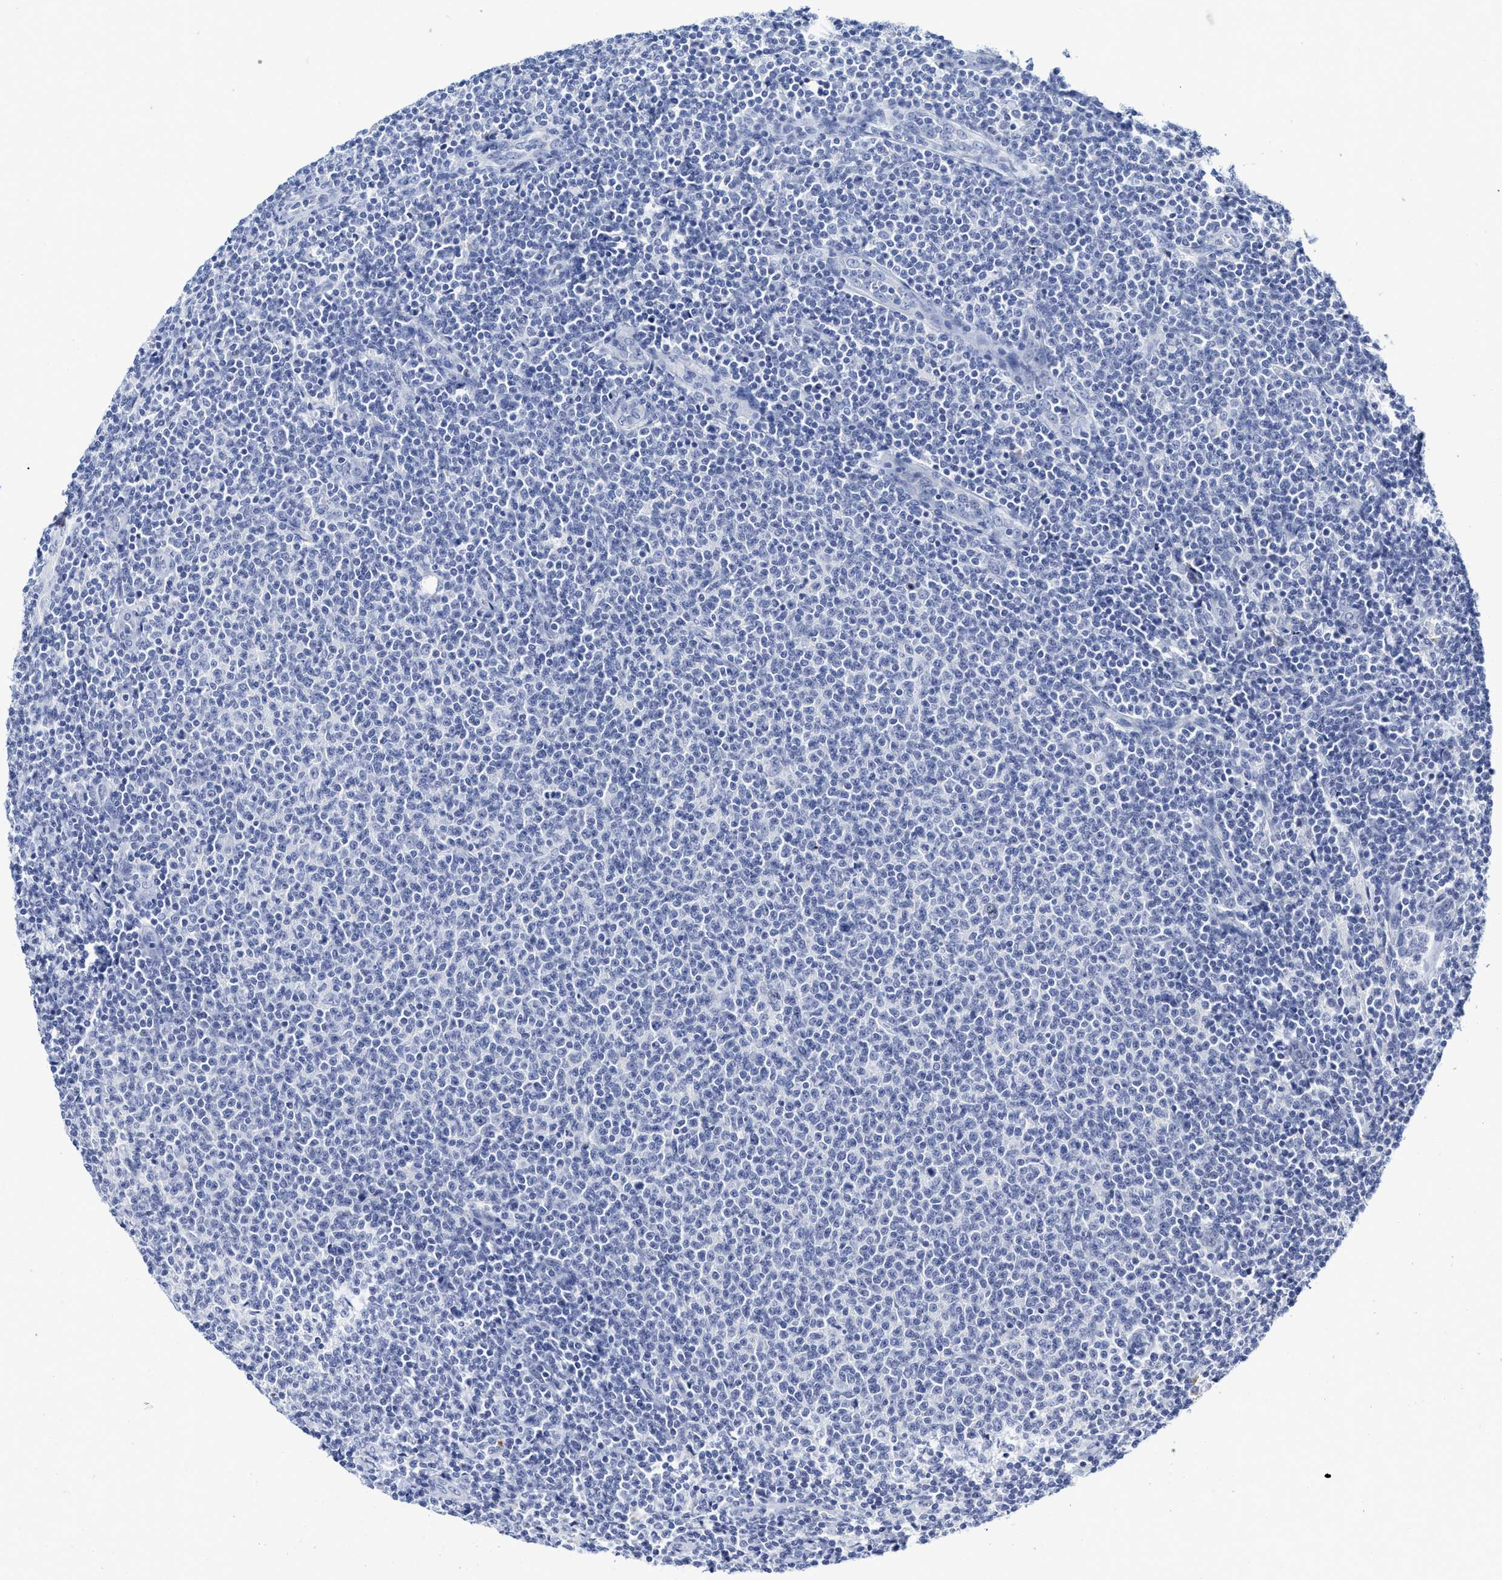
{"staining": {"intensity": "negative", "quantity": "none", "location": "none"}, "tissue": "lymphoma", "cell_type": "Tumor cells", "image_type": "cancer", "snomed": [{"axis": "morphology", "description": "Malignant lymphoma, non-Hodgkin's type, Low grade"}, {"axis": "topography", "description": "Lymph node"}], "caption": "DAB immunohistochemical staining of low-grade malignant lymphoma, non-Hodgkin's type shows no significant positivity in tumor cells.", "gene": "C2", "patient": {"sex": "male", "age": 66}}